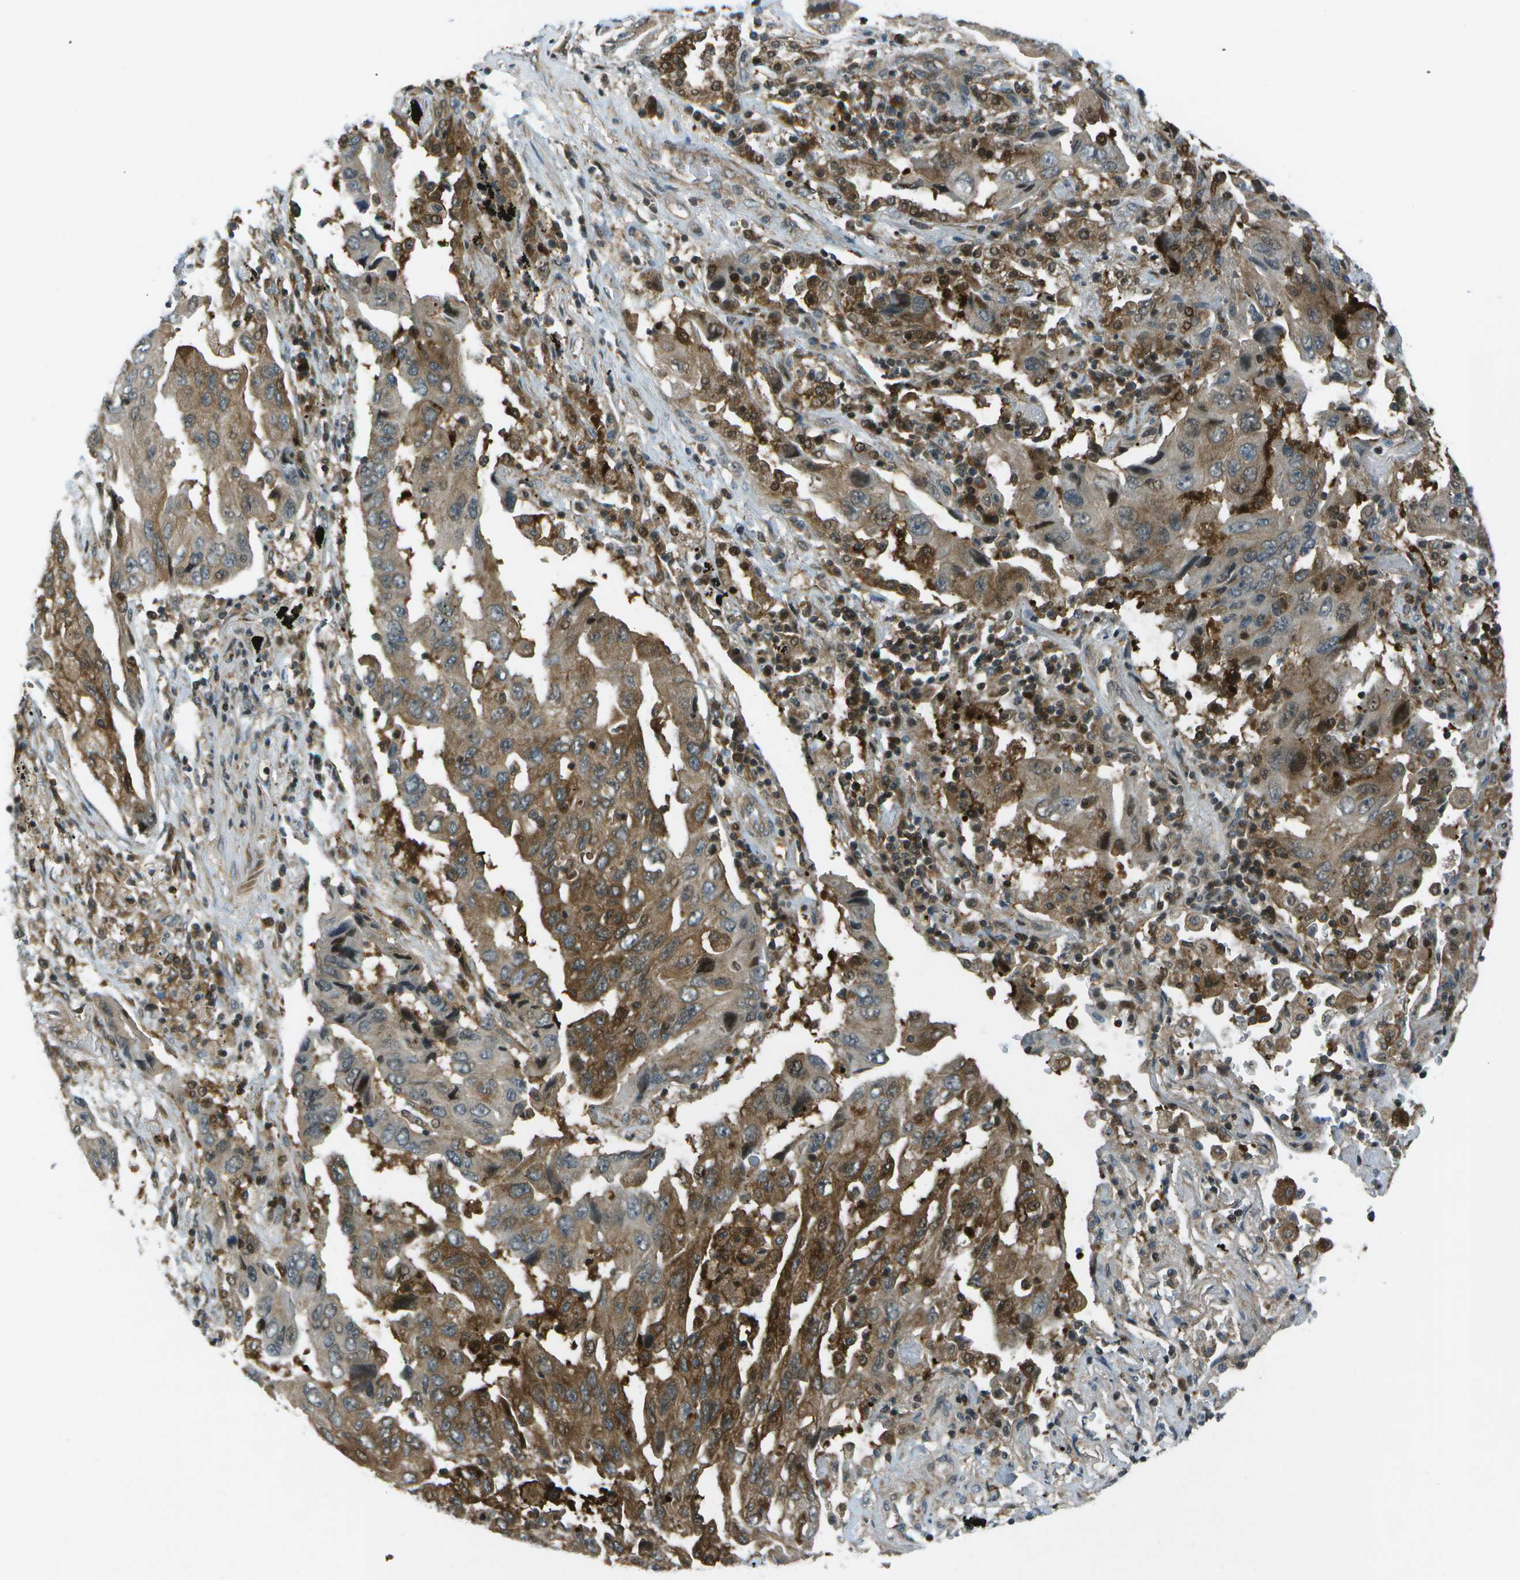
{"staining": {"intensity": "moderate", "quantity": ">75%", "location": "cytoplasmic/membranous"}, "tissue": "lung cancer", "cell_type": "Tumor cells", "image_type": "cancer", "snomed": [{"axis": "morphology", "description": "Adenocarcinoma, NOS"}, {"axis": "topography", "description": "Lung"}], "caption": "A brown stain highlights moderate cytoplasmic/membranous positivity of a protein in lung cancer (adenocarcinoma) tumor cells.", "gene": "TMEM19", "patient": {"sex": "female", "age": 65}}